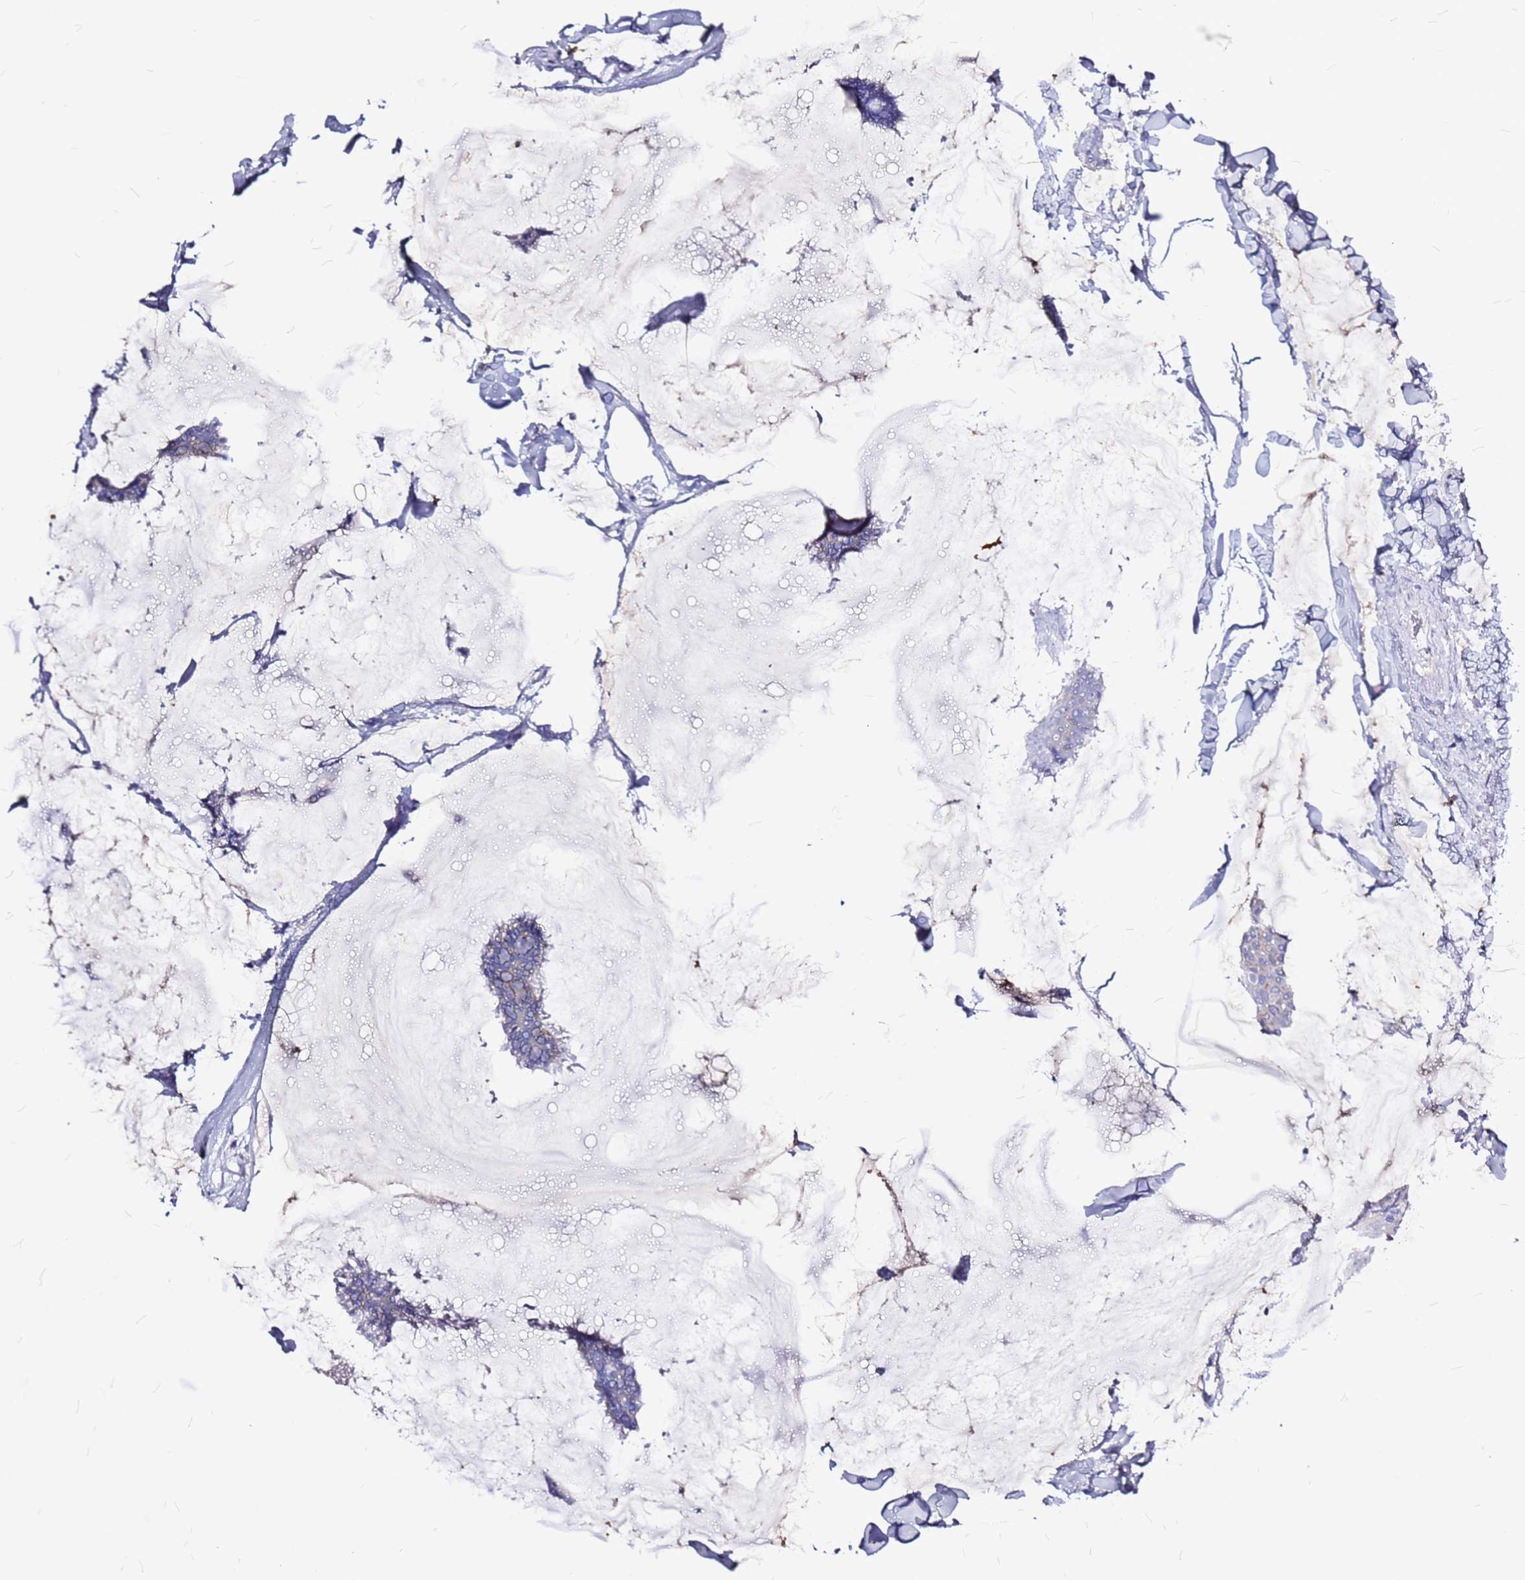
{"staining": {"intensity": "negative", "quantity": "none", "location": "none"}, "tissue": "breast cancer", "cell_type": "Tumor cells", "image_type": "cancer", "snomed": [{"axis": "morphology", "description": "Duct carcinoma"}, {"axis": "topography", "description": "Breast"}], "caption": "A histopathology image of breast cancer (intraductal carcinoma) stained for a protein shows no brown staining in tumor cells. (DAB immunohistochemistry (IHC) visualized using brightfield microscopy, high magnification).", "gene": "CASD1", "patient": {"sex": "female", "age": 93}}